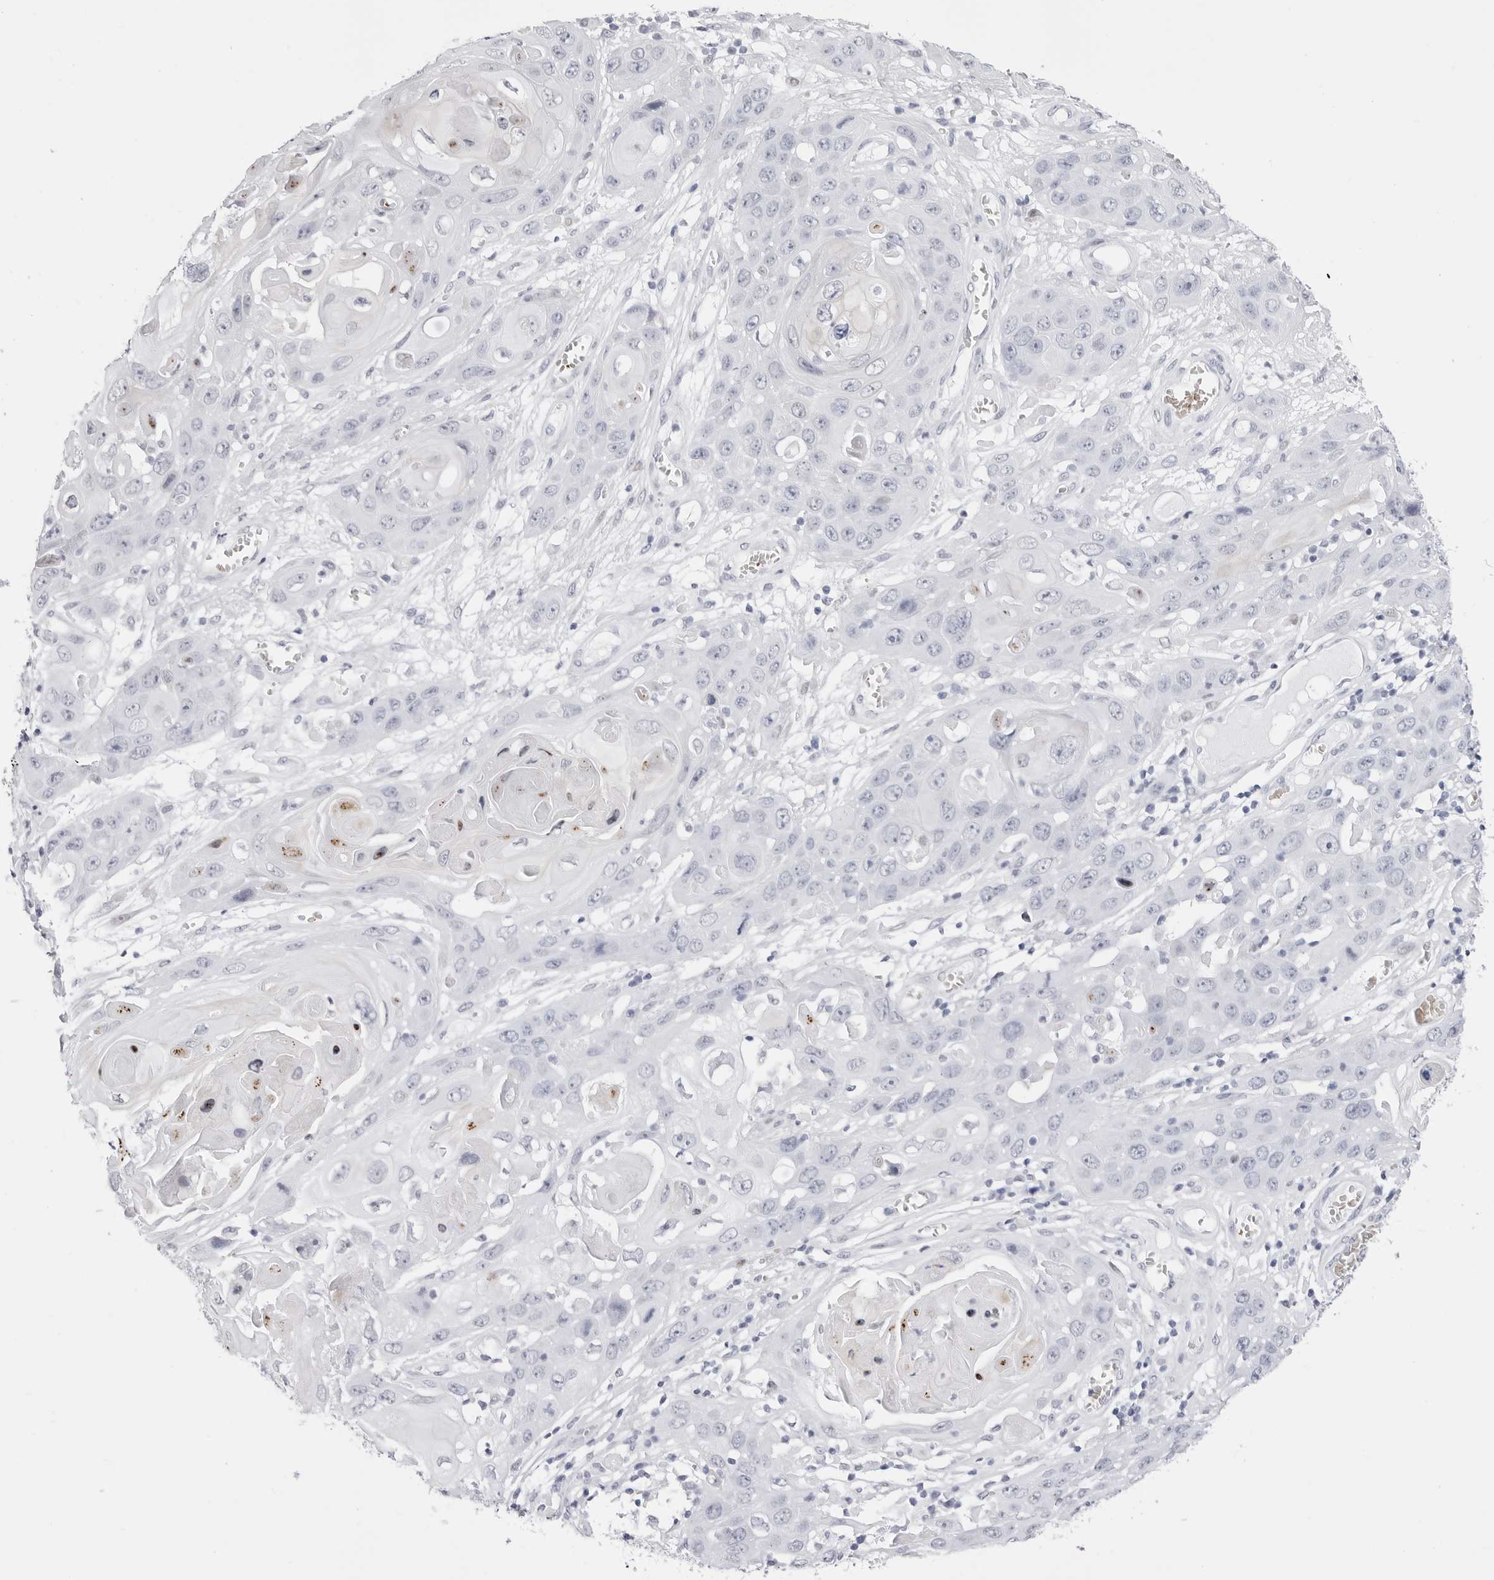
{"staining": {"intensity": "negative", "quantity": "none", "location": "none"}, "tissue": "skin cancer", "cell_type": "Tumor cells", "image_type": "cancer", "snomed": [{"axis": "morphology", "description": "Squamous cell carcinoma, NOS"}, {"axis": "topography", "description": "Skin"}], "caption": "Immunohistochemistry (IHC) of human skin squamous cell carcinoma displays no positivity in tumor cells.", "gene": "TSSK1B", "patient": {"sex": "male", "age": 55}}